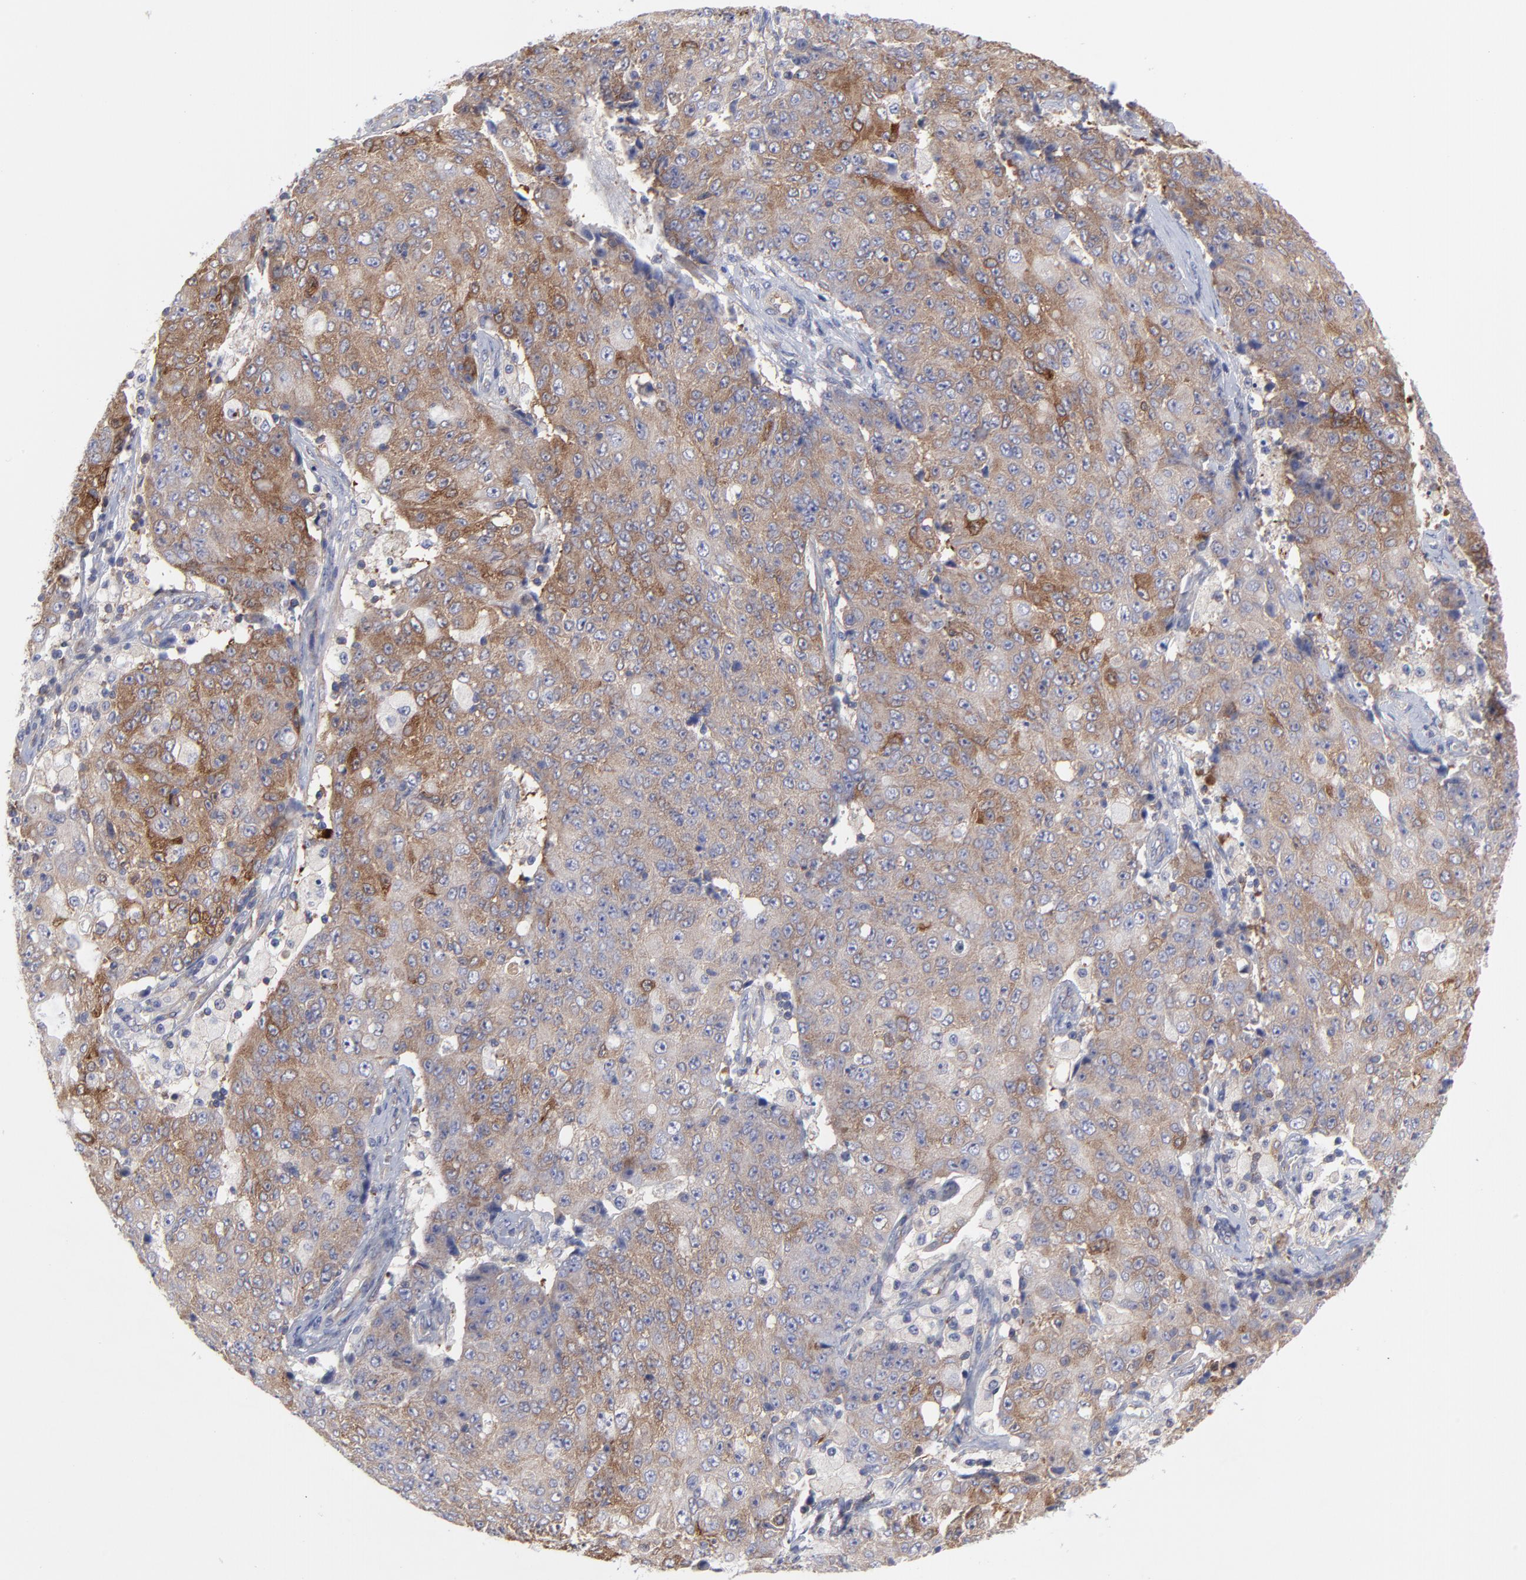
{"staining": {"intensity": "weak", "quantity": "25%-75%", "location": "cytoplasmic/membranous"}, "tissue": "ovarian cancer", "cell_type": "Tumor cells", "image_type": "cancer", "snomed": [{"axis": "morphology", "description": "Carcinoma, endometroid"}, {"axis": "topography", "description": "Ovary"}], "caption": "Immunohistochemistry of ovarian endometroid carcinoma exhibits low levels of weak cytoplasmic/membranous positivity in about 25%-75% of tumor cells.", "gene": "NFKBIA", "patient": {"sex": "female", "age": 42}}